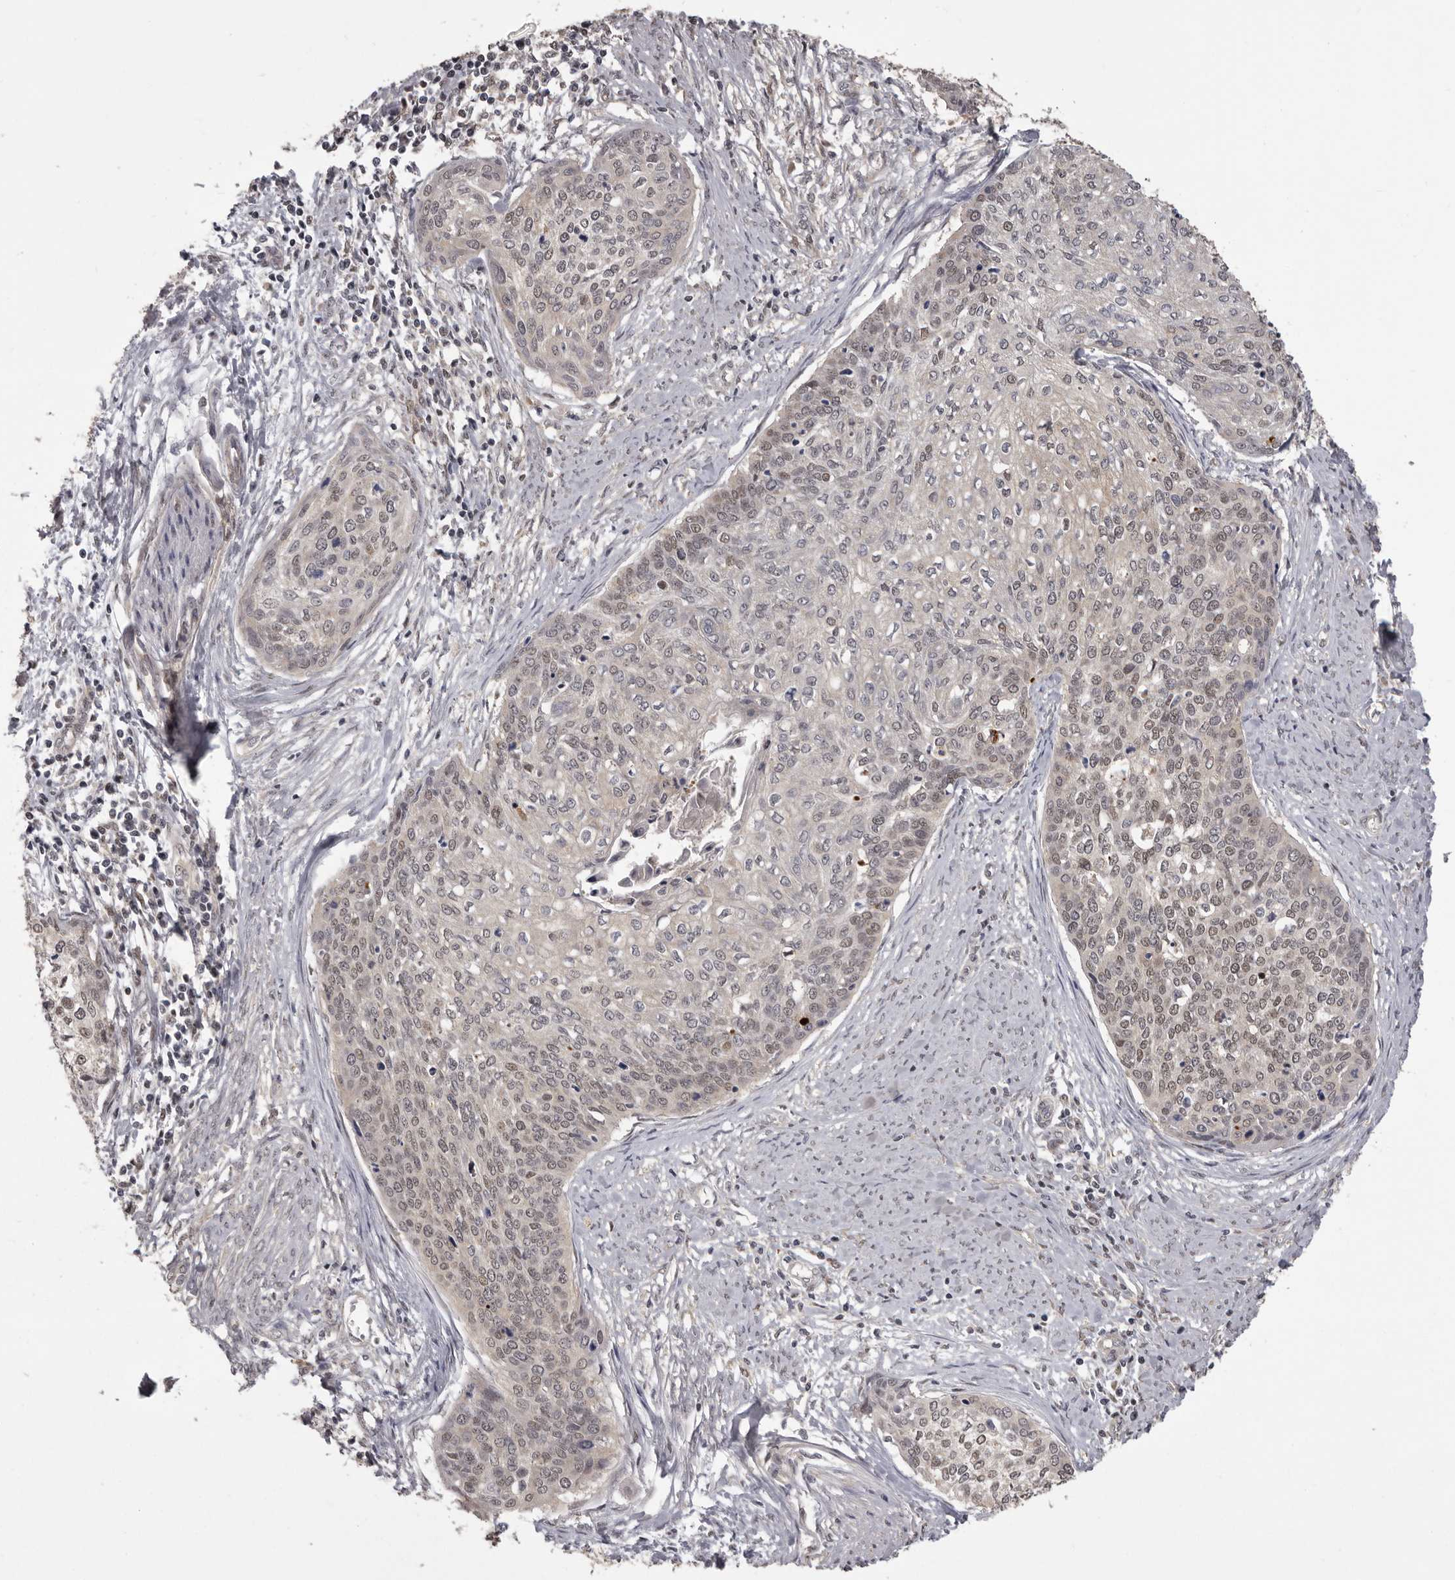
{"staining": {"intensity": "weak", "quantity": "25%-75%", "location": "nuclear"}, "tissue": "cervical cancer", "cell_type": "Tumor cells", "image_type": "cancer", "snomed": [{"axis": "morphology", "description": "Squamous cell carcinoma, NOS"}, {"axis": "topography", "description": "Cervix"}], "caption": "Immunohistochemistry (IHC) micrograph of human cervical cancer stained for a protein (brown), which demonstrates low levels of weak nuclear staining in about 25%-75% of tumor cells.", "gene": "MDH1", "patient": {"sex": "female", "age": 37}}